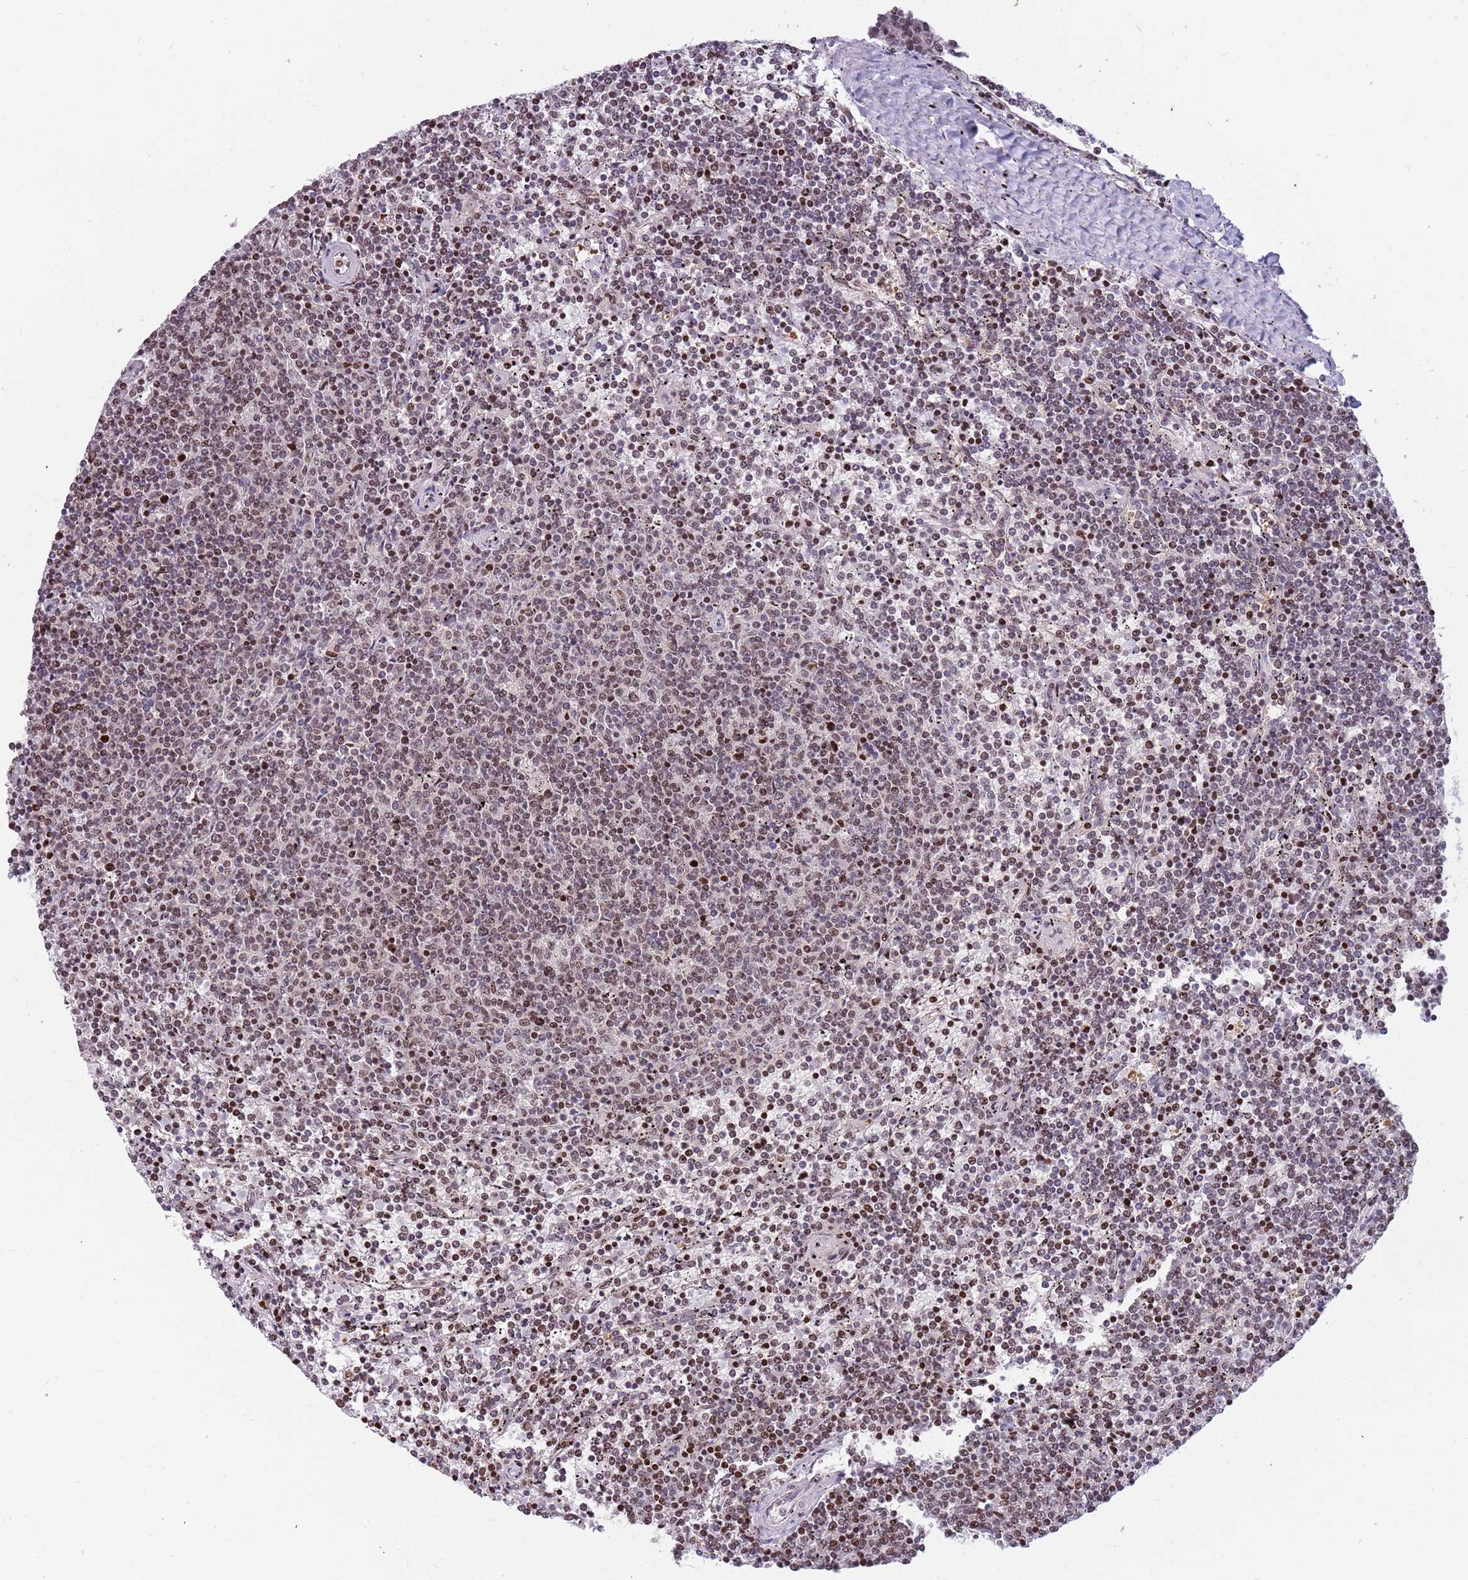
{"staining": {"intensity": "moderate", "quantity": ">75%", "location": "nuclear"}, "tissue": "lymphoma", "cell_type": "Tumor cells", "image_type": "cancer", "snomed": [{"axis": "morphology", "description": "Malignant lymphoma, non-Hodgkin's type, Low grade"}, {"axis": "topography", "description": "Spleen"}], "caption": "Immunohistochemical staining of human low-grade malignant lymphoma, non-Hodgkin's type exhibits moderate nuclear protein positivity in approximately >75% of tumor cells.", "gene": "ARHGEF5", "patient": {"sex": "female", "age": 50}}